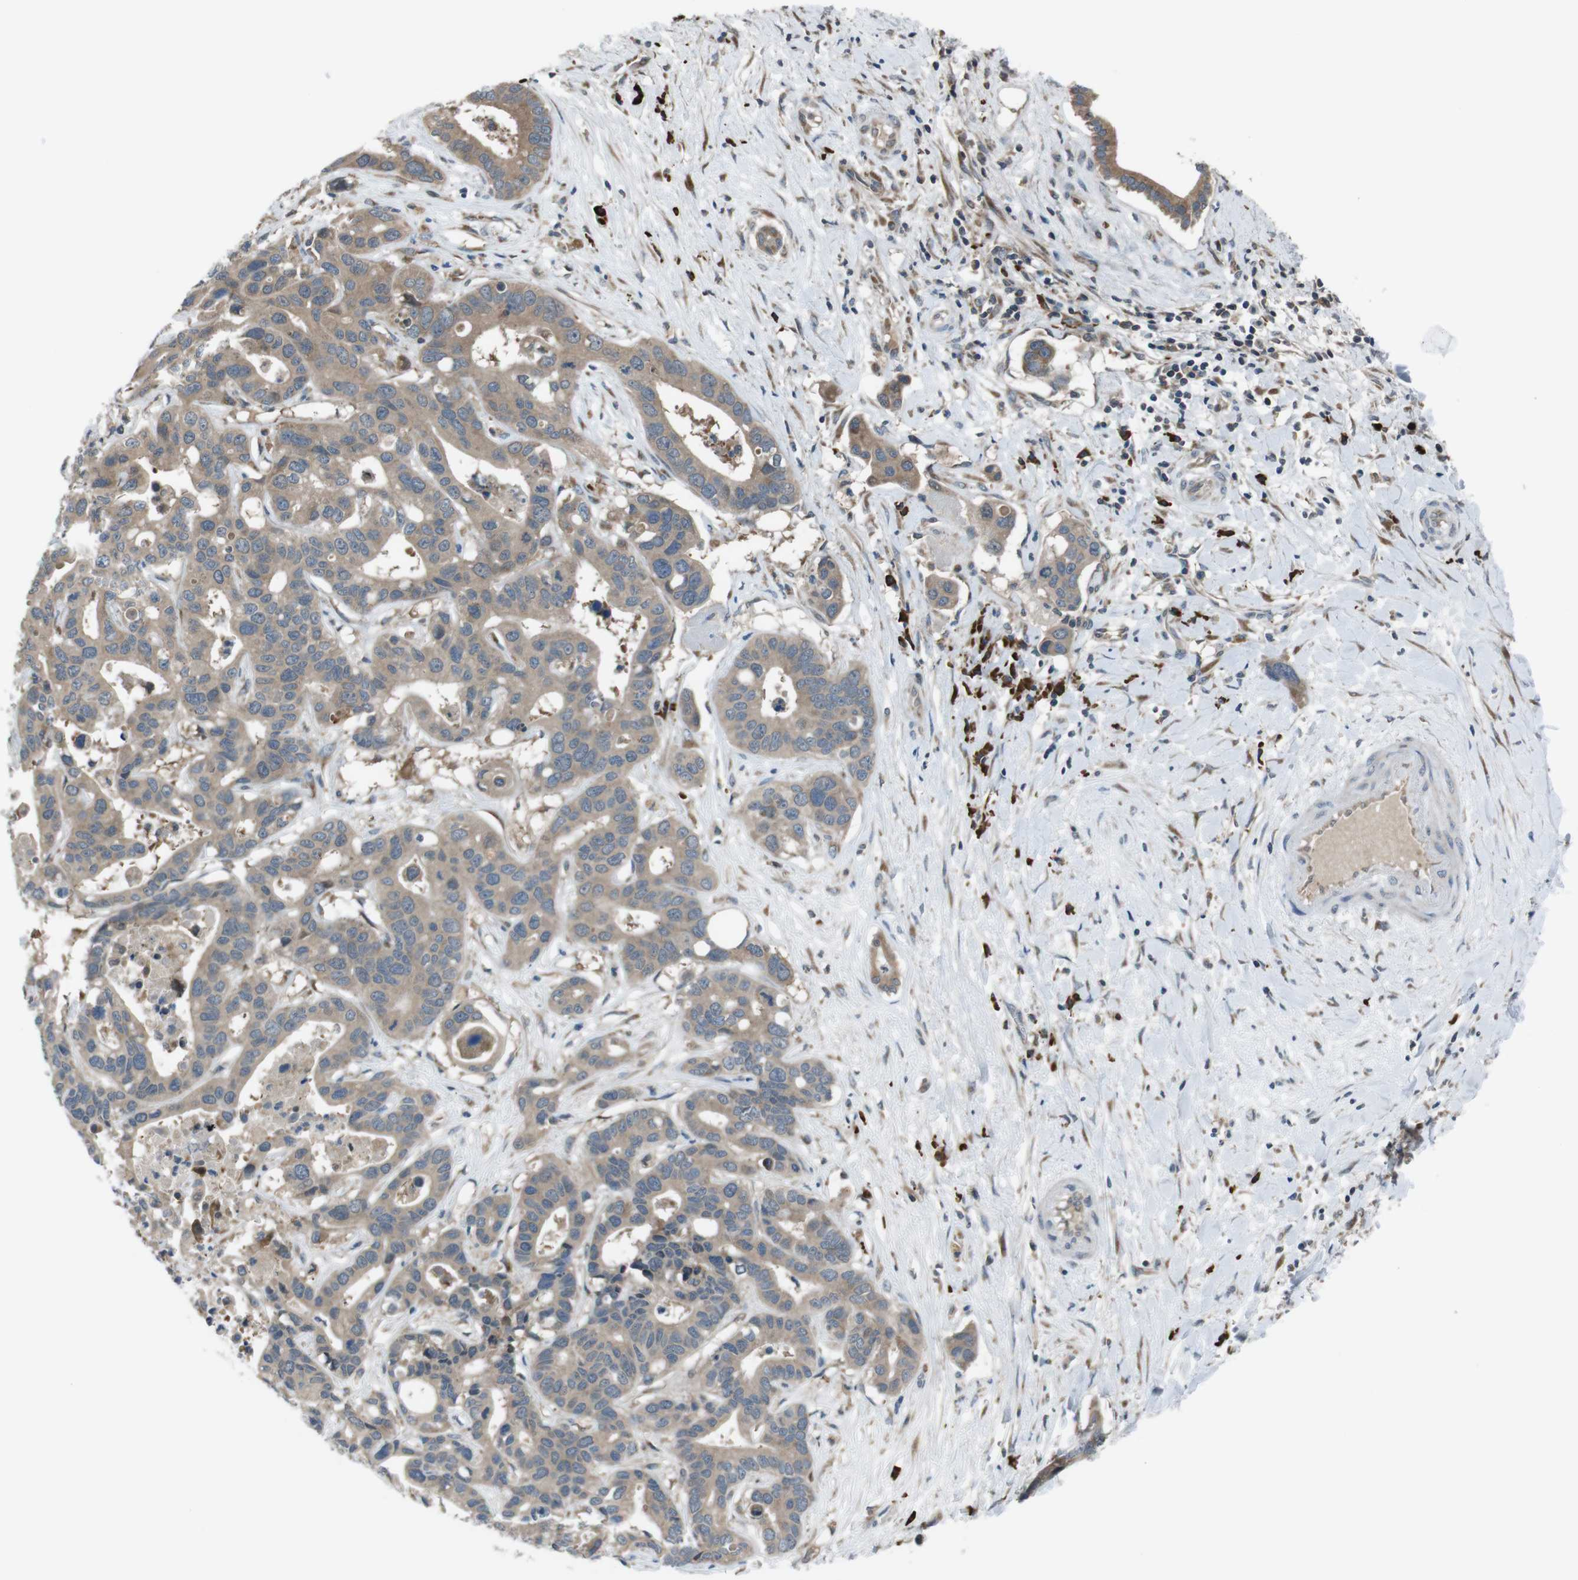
{"staining": {"intensity": "weak", "quantity": ">75%", "location": "cytoplasmic/membranous"}, "tissue": "liver cancer", "cell_type": "Tumor cells", "image_type": "cancer", "snomed": [{"axis": "morphology", "description": "Cholangiocarcinoma"}, {"axis": "topography", "description": "Liver"}], "caption": "An immunohistochemistry image of neoplastic tissue is shown. Protein staining in brown labels weak cytoplasmic/membranous positivity in liver cancer (cholangiocarcinoma) within tumor cells. (DAB = brown stain, brightfield microscopy at high magnification).", "gene": "SSR3", "patient": {"sex": "female", "age": 65}}